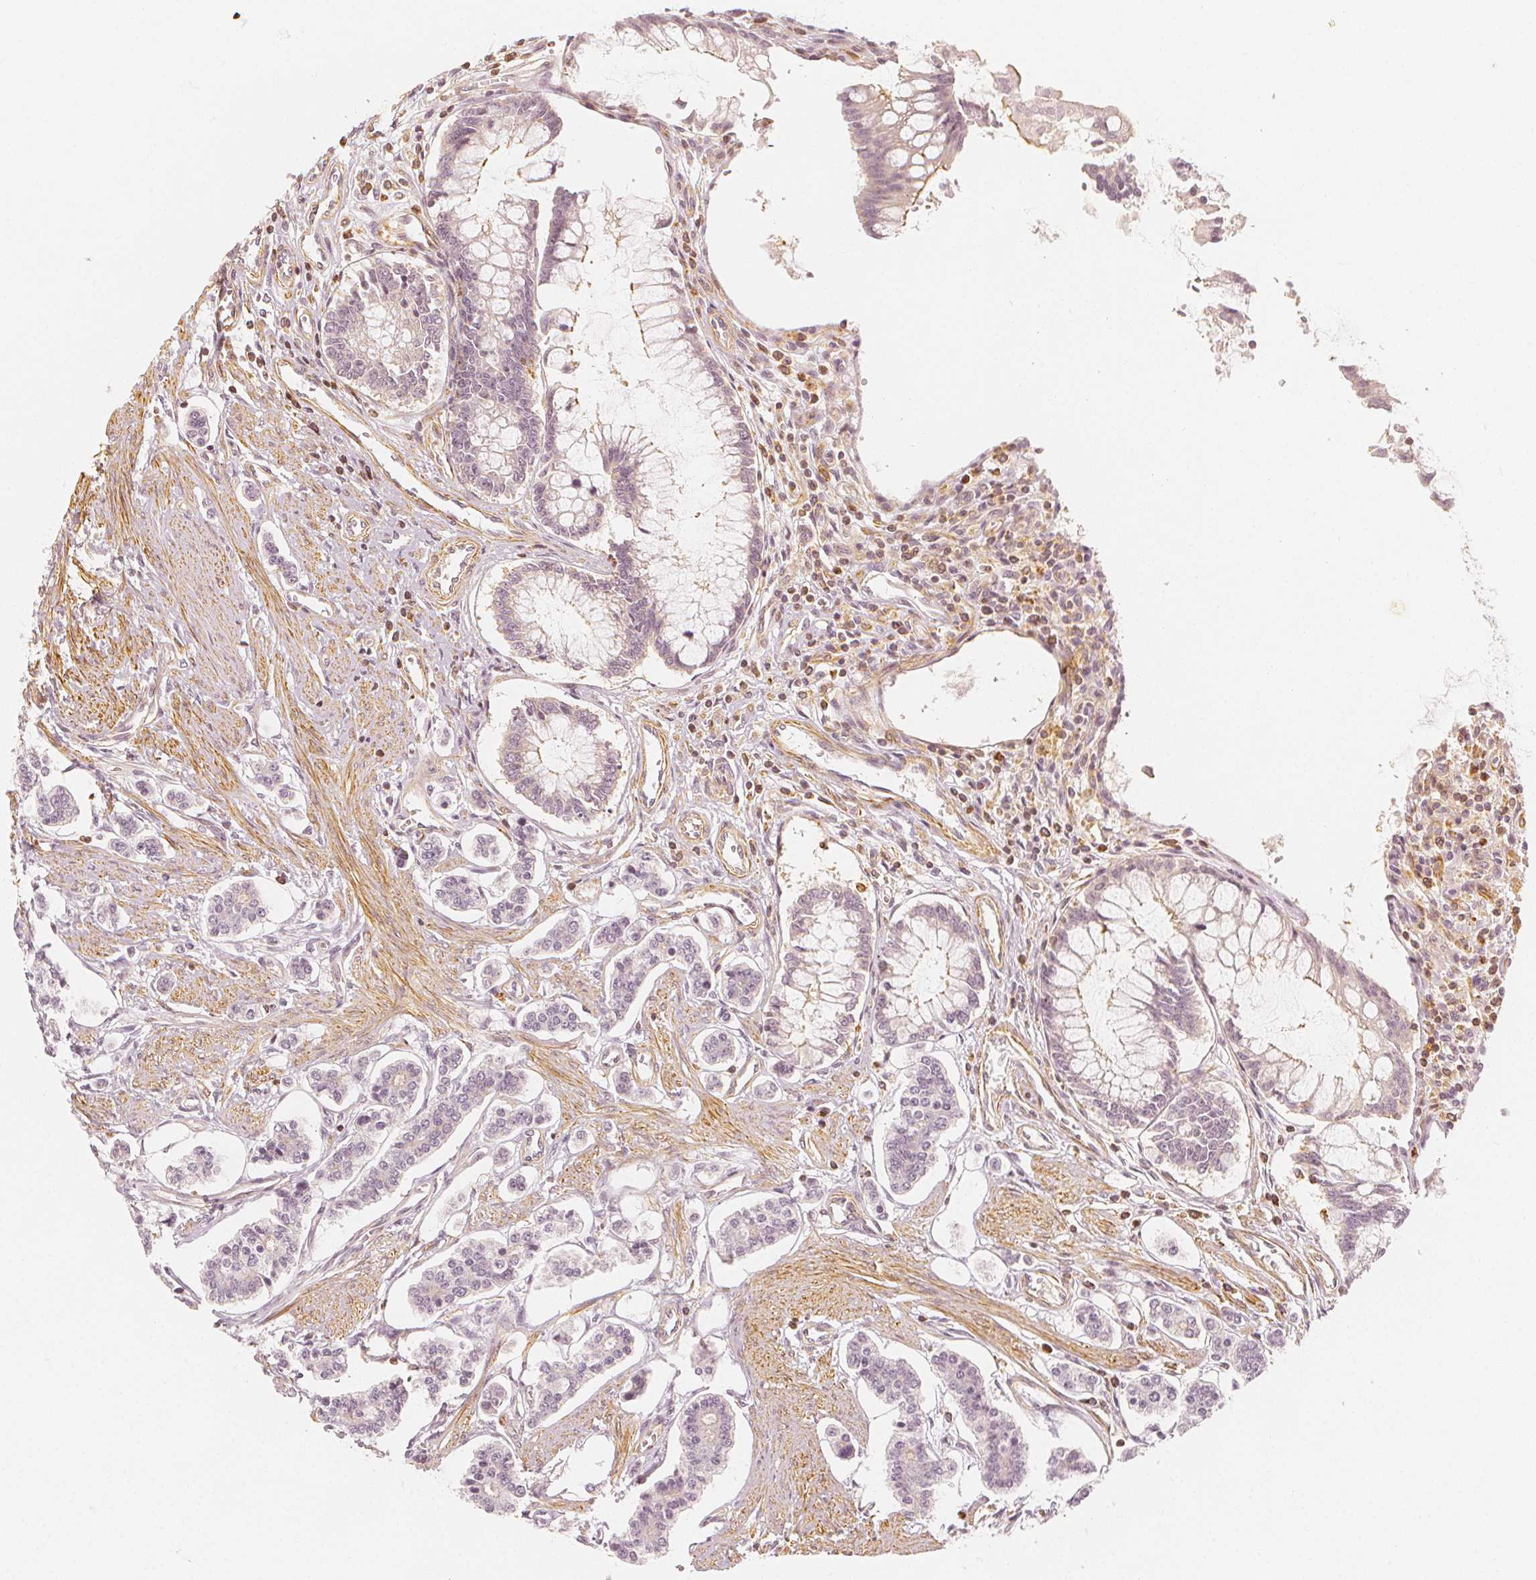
{"staining": {"intensity": "negative", "quantity": "none", "location": "none"}, "tissue": "carcinoid", "cell_type": "Tumor cells", "image_type": "cancer", "snomed": [{"axis": "morphology", "description": "Carcinoid, malignant, NOS"}, {"axis": "topography", "description": "Small intestine"}], "caption": "There is no significant positivity in tumor cells of carcinoid. (Stains: DAB (3,3'-diaminobenzidine) immunohistochemistry (IHC) with hematoxylin counter stain, Microscopy: brightfield microscopy at high magnification).", "gene": "ARHGAP26", "patient": {"sex": "female", "age": 65}}